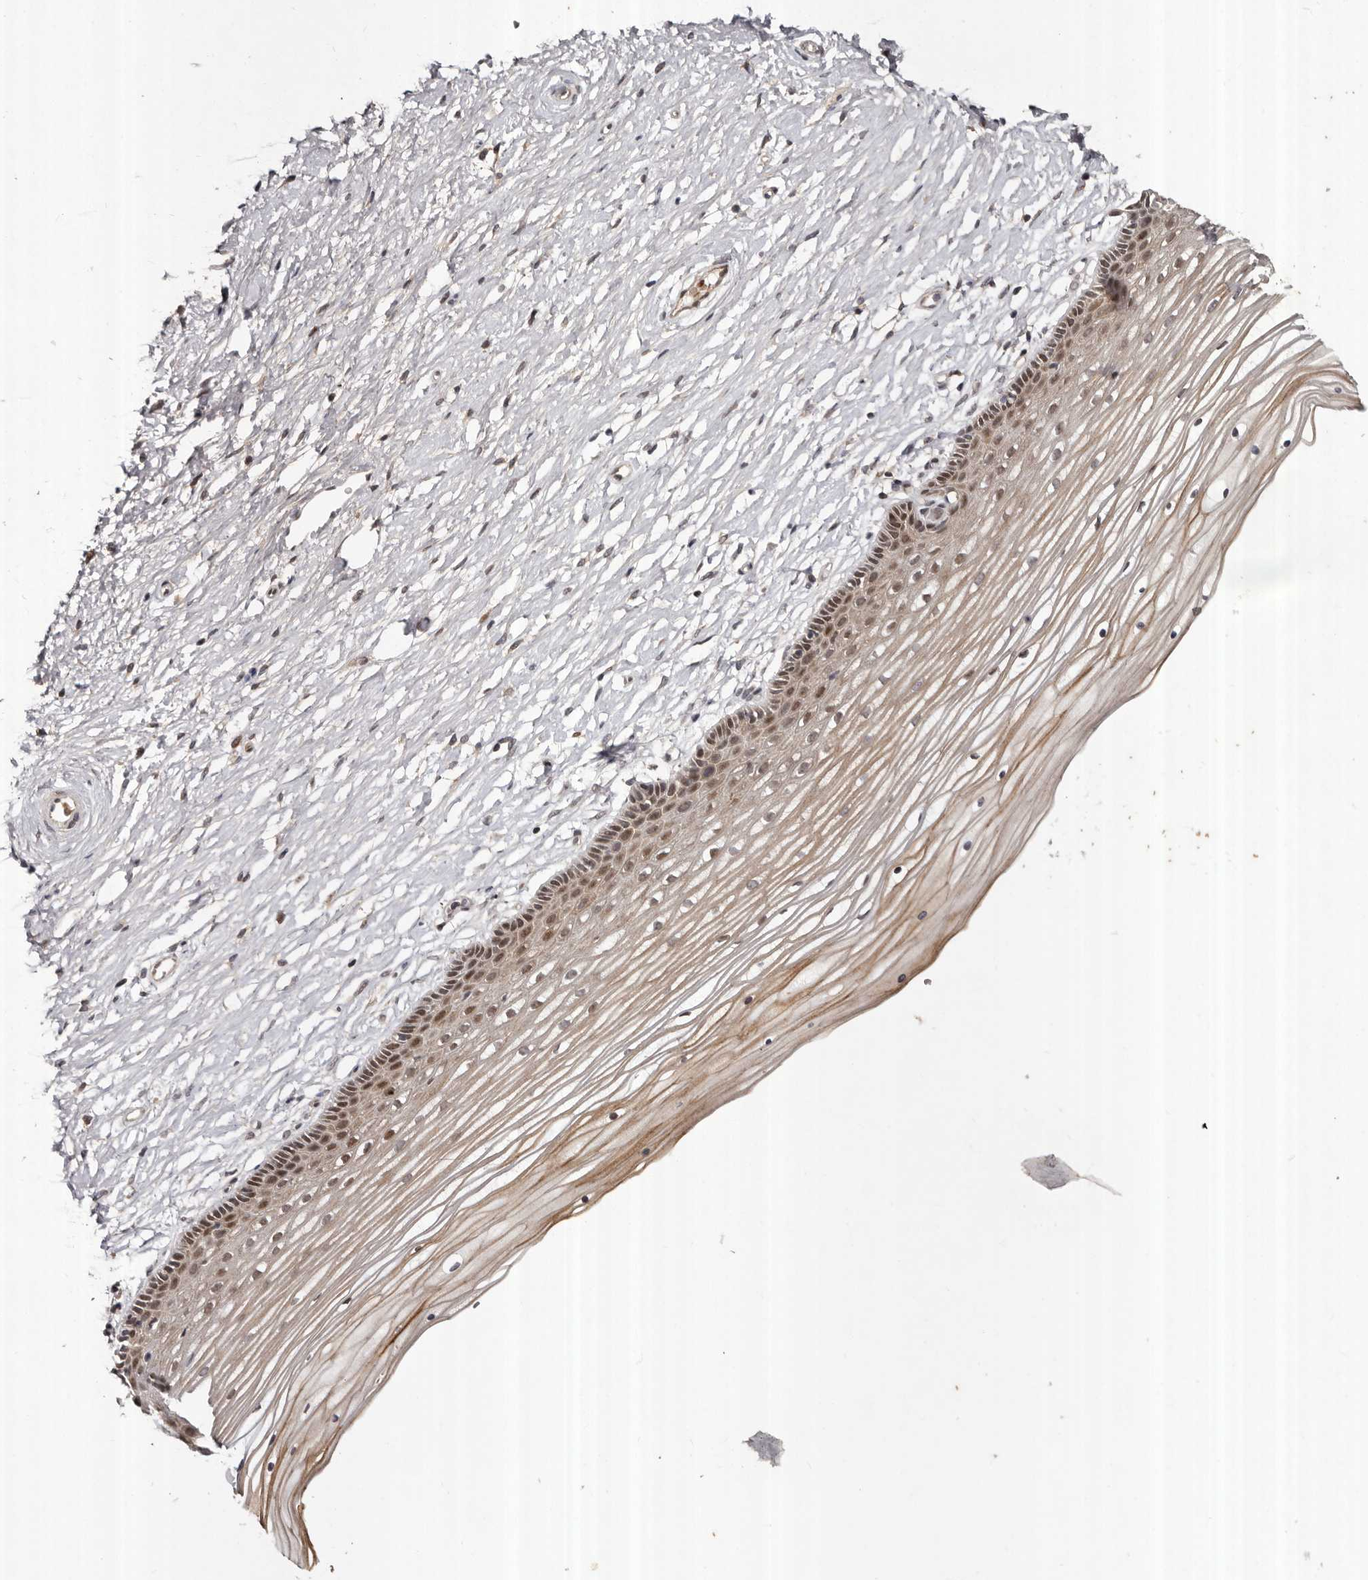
{"staining": {"intensity": "moderate", "quantity": ">75%", "location": "cytoplasmic/membranous,nuclear"}, "tissue": "vagina", "cell_type": "Squamous epithelial cells", "image_type": "normal", "snomed": [{"axis": "morphology", "description": "Normal tissue, NOS"}, {"axis": "topography", "description": "Vagina"}, {"axis": "topography", "description": "Cervix"}], "caption": "Moderate cytoplasmic/membranous,nuclear protein positivity is appreciated in about >75% of squamous epithelial cells in vagina.", "gene": "ABL1", "patient": {"sex": "female", "age": 40}}